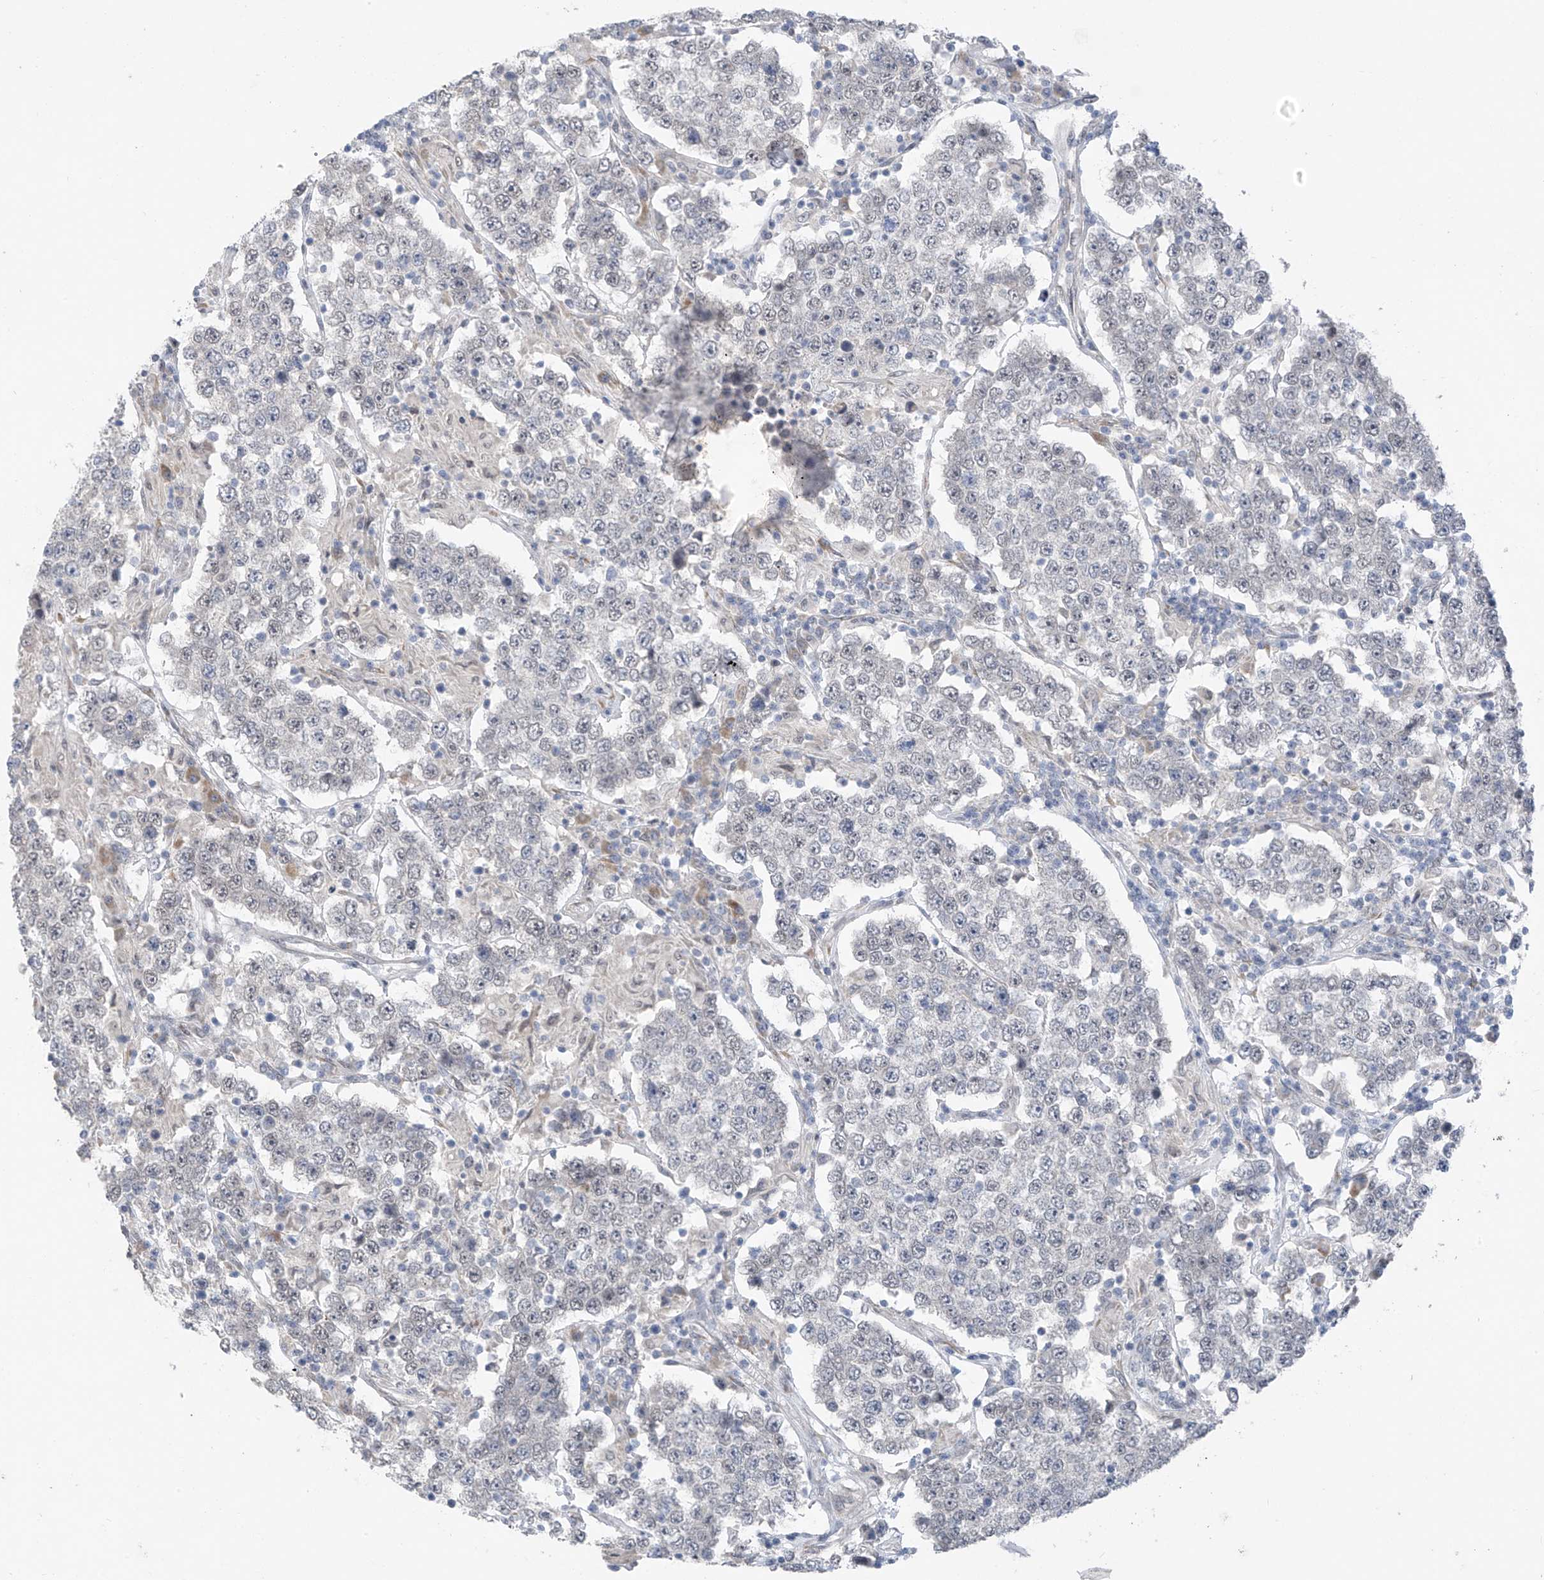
{"staining": {"intensity": "negative", "quantity": "none", "location": "none"}, "tissue": "testis cancer", "cell_type": "Tumor cells", "image_type": "cancer", "snomed": [{"axis": "morphology", "description": "Normal tissue, NOS"}, {"axis": "morphology", "description": "Urothelial carcinoma, High grade"}, {"axis": "morphology", "description": "Seminoma, NOS"}, {"axis": "morphology", "description": "Carcinoma, Embryonal, NOS"}, {"axis": "topography", "description": "Urinary bladder"}, {"axis": "topography", "description": "Testis"}], "caption": "Tumor cells show no significant protein positivity in testis embryonal carcinoma.", "gene": "CYP4V2", "patient": {"sex": "male", "age": 41}}